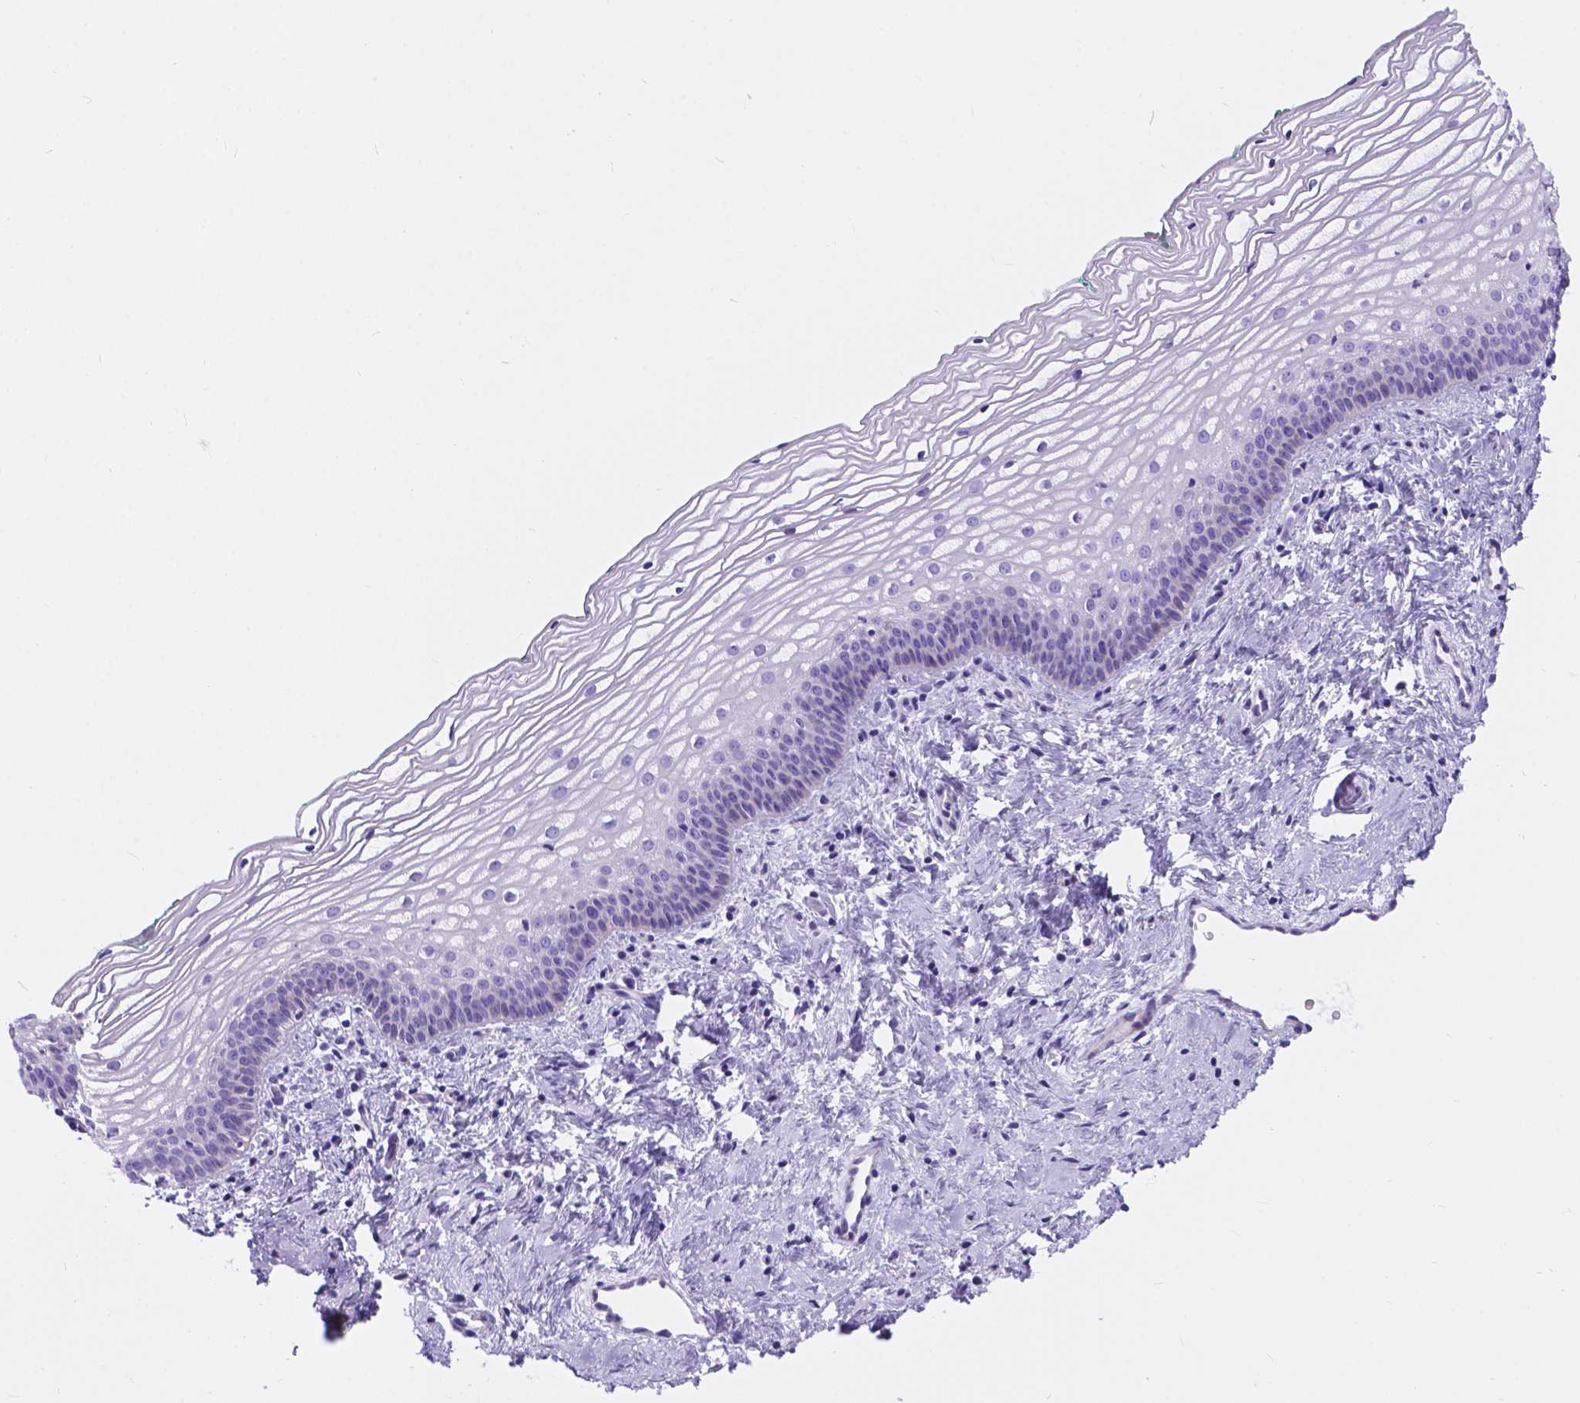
{"staining": {"intensity": "negative", "quantity": "none", "location": "none"}, "tissue": "vagina", "cell_type": "Squamous epithelial cells", "image_type": "normal", "snomed": [{"axis": "morphology", "description": "Normal tissue, NOS"}, {"axis": "topography", "description": "Vagina"}], "caption": "The photomicrograph reveals no staining of squamous epithelial cells in normal vagina.", "gene": "KLHL10", "patient": {"sex": "female", "age": 44}}